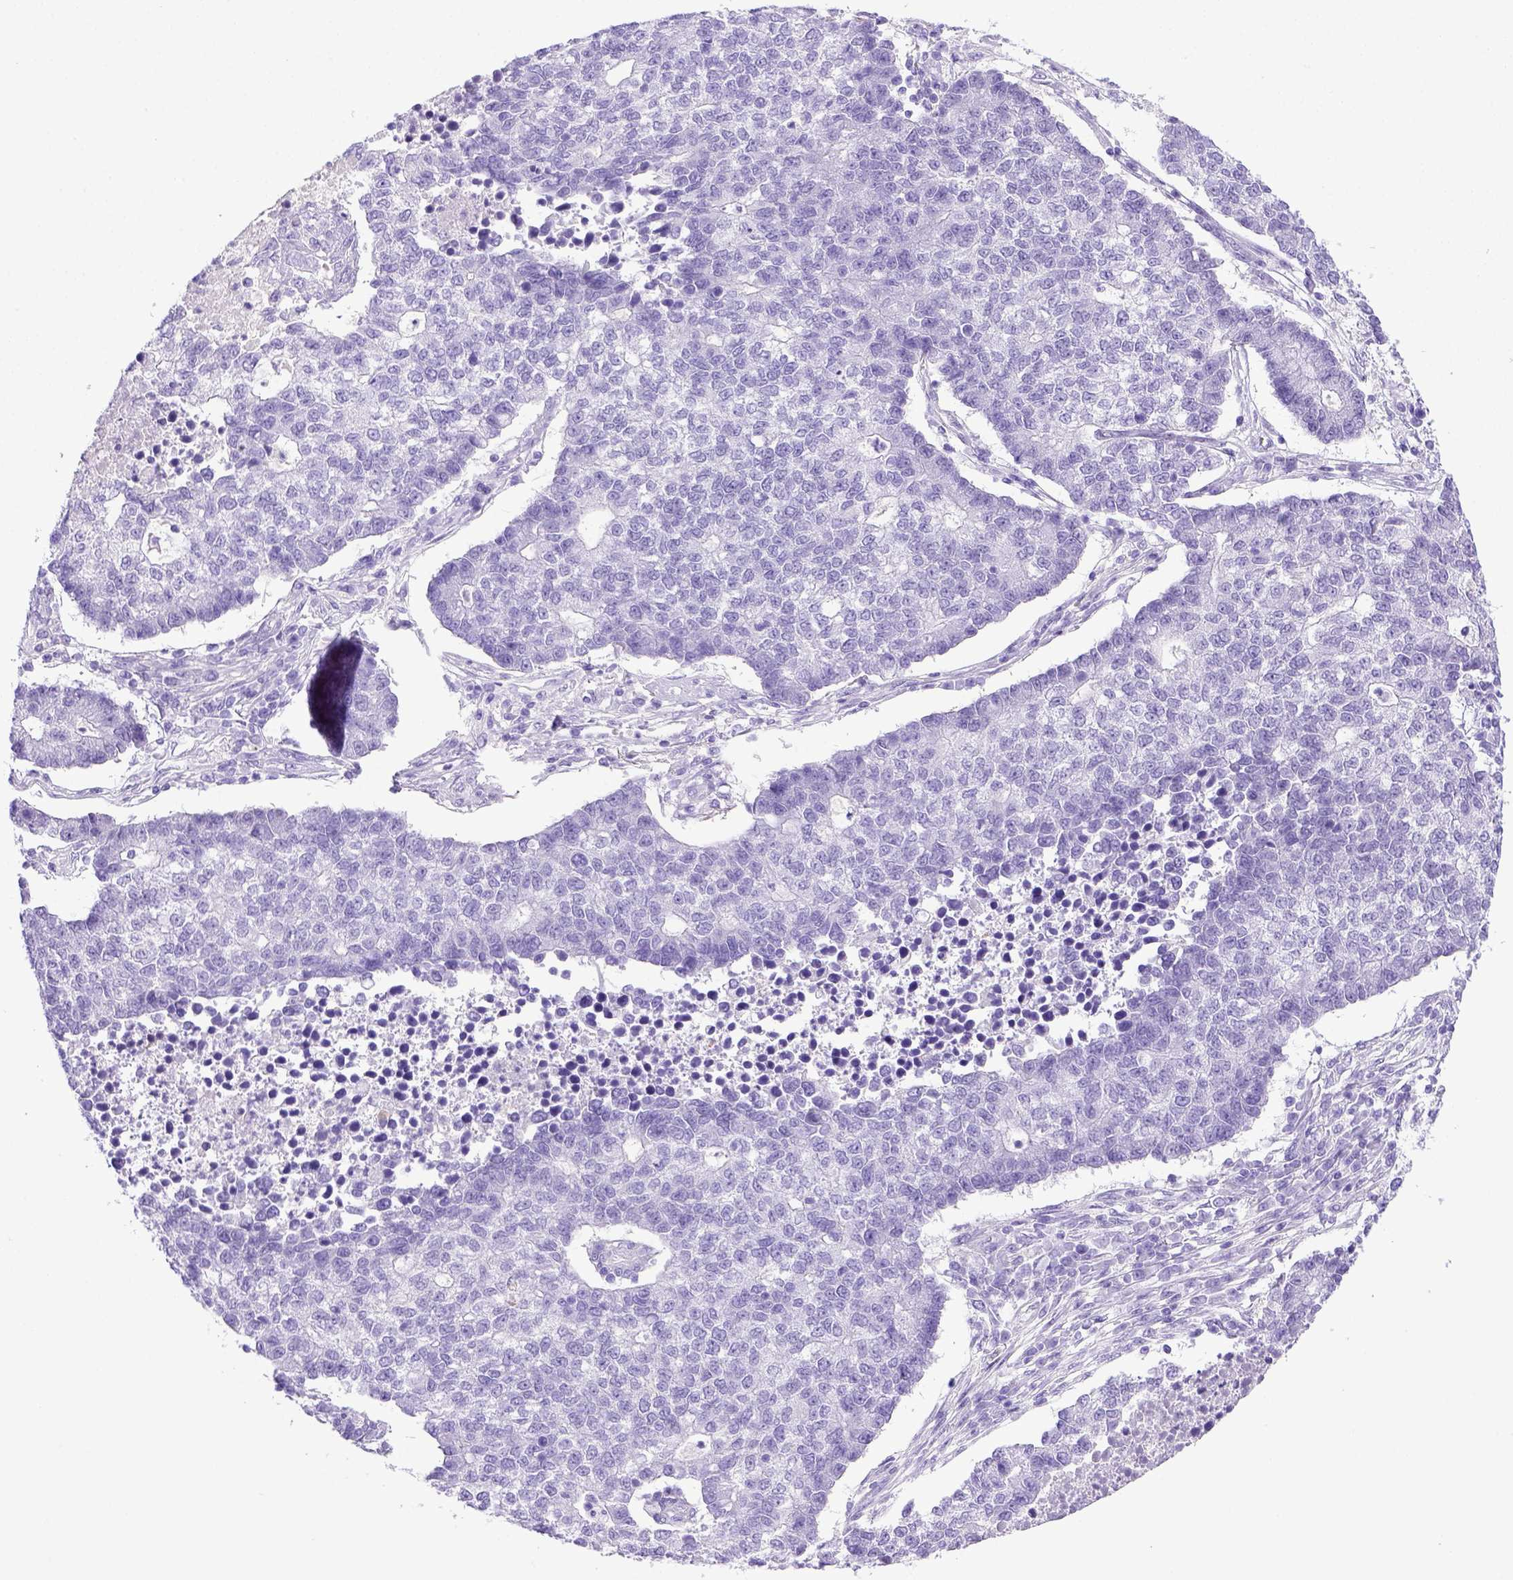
{"staining": {"intensity": "negative", "quantity": "none", "location": "none"}, "tissue": "lung cancer", "cell_type": "Tumor cells", "image_type": "cancer", "snomed": [{"axis": "morphology", "description": "Adenocarcinoma, NOS"}, {"axis": "topography", "description": "Lung"}], "caption": "This histopathology image is of lung cancer stained with immunohistochemistry to label a protein in brown with the nuclei are counter-stained blue. There is no positivity in tumor cells.", "gene": "ITIH4", "patient": {"sex": "male", "age": 57}}